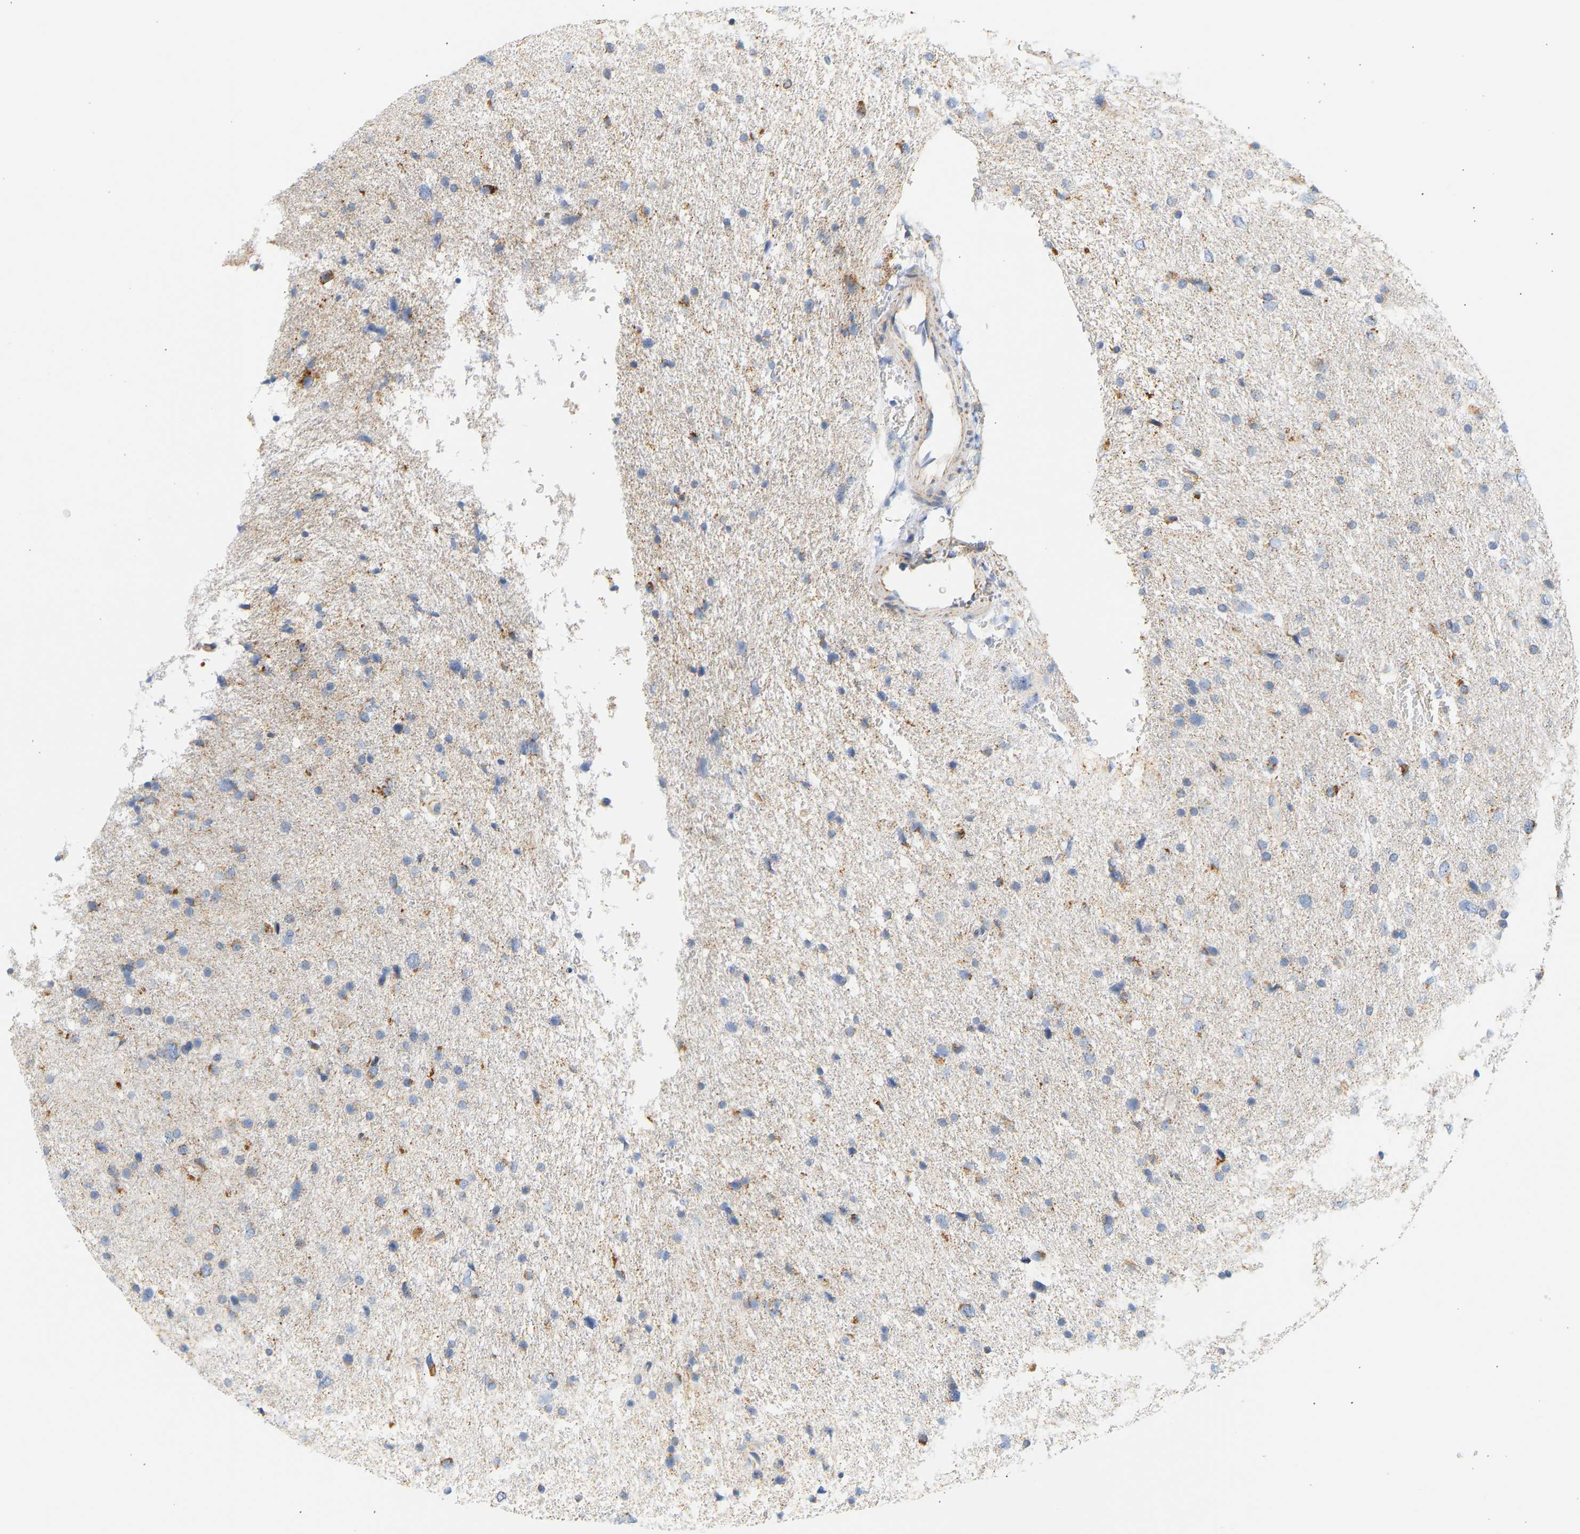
{"staining": {"intensity": "moderate", "quantity": "25%-75%", "location": "cytoplasmic/membranous"}, "tissue": "glioma", "cell_type": "Tumor cells", "image_type": "cancer", "snomed": [{"axis": "morphology", "description": "Glioma, malignant, Low grade"}, {"axis": "topography", "description": "Brain"}], "caption": "Immunohistochemistry (IHC) image of neoplastic tissue: human malignant glioma (low-grade) stained using IHC displays medium levels of moderate protein expression localized specifically in the cytoplasmic/membranous of tumor cells, appearing as a cytoplasmic/membranous brown color.", "gene": "GRPEL2", "patient": {"sex": "female", "age": 37}}